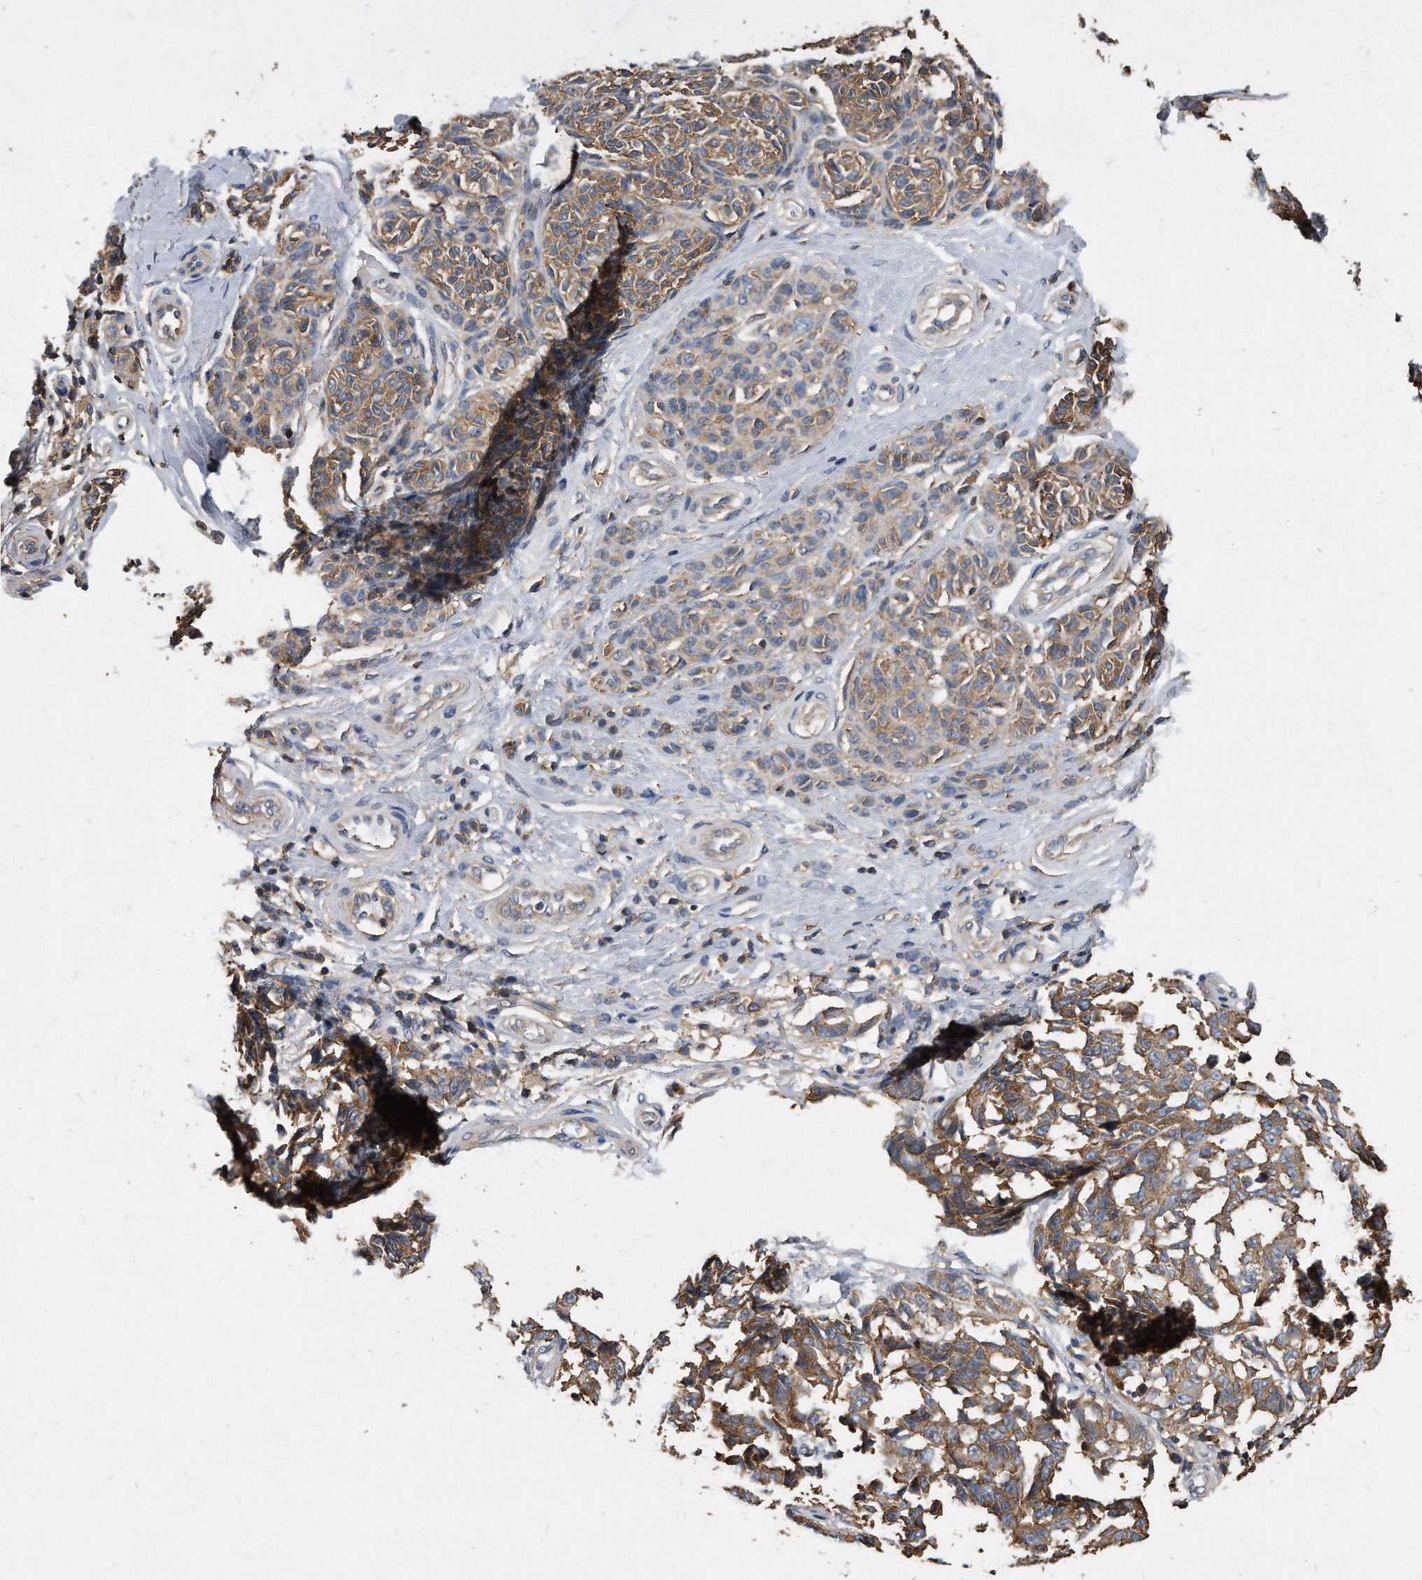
{"staining": {"intensity": "moderate", "quantity": ">75%", "location": "cytoplasmic/membranous"}, "tissue": "melanoma", "cell_type": "Tumor cells", "image_type": "cancer", "snomed": [{"axis": "morphology", "description": "Malignant melanoma, NOS"}, {"axis": "topography", "description": "Skin"}], "caption": "Immunohistochemical staining of melanoma reveals medium levels of moderate cytoplasmic/membranous protein positivity in approximately >75% of tumor cells. The protein is stained brown, and the nuclei are stained in blue (DAB IHC with brightfield microscopy, high magnification).", "gene": "ATG5", "patient": {"sex": "female", "age": 64}}